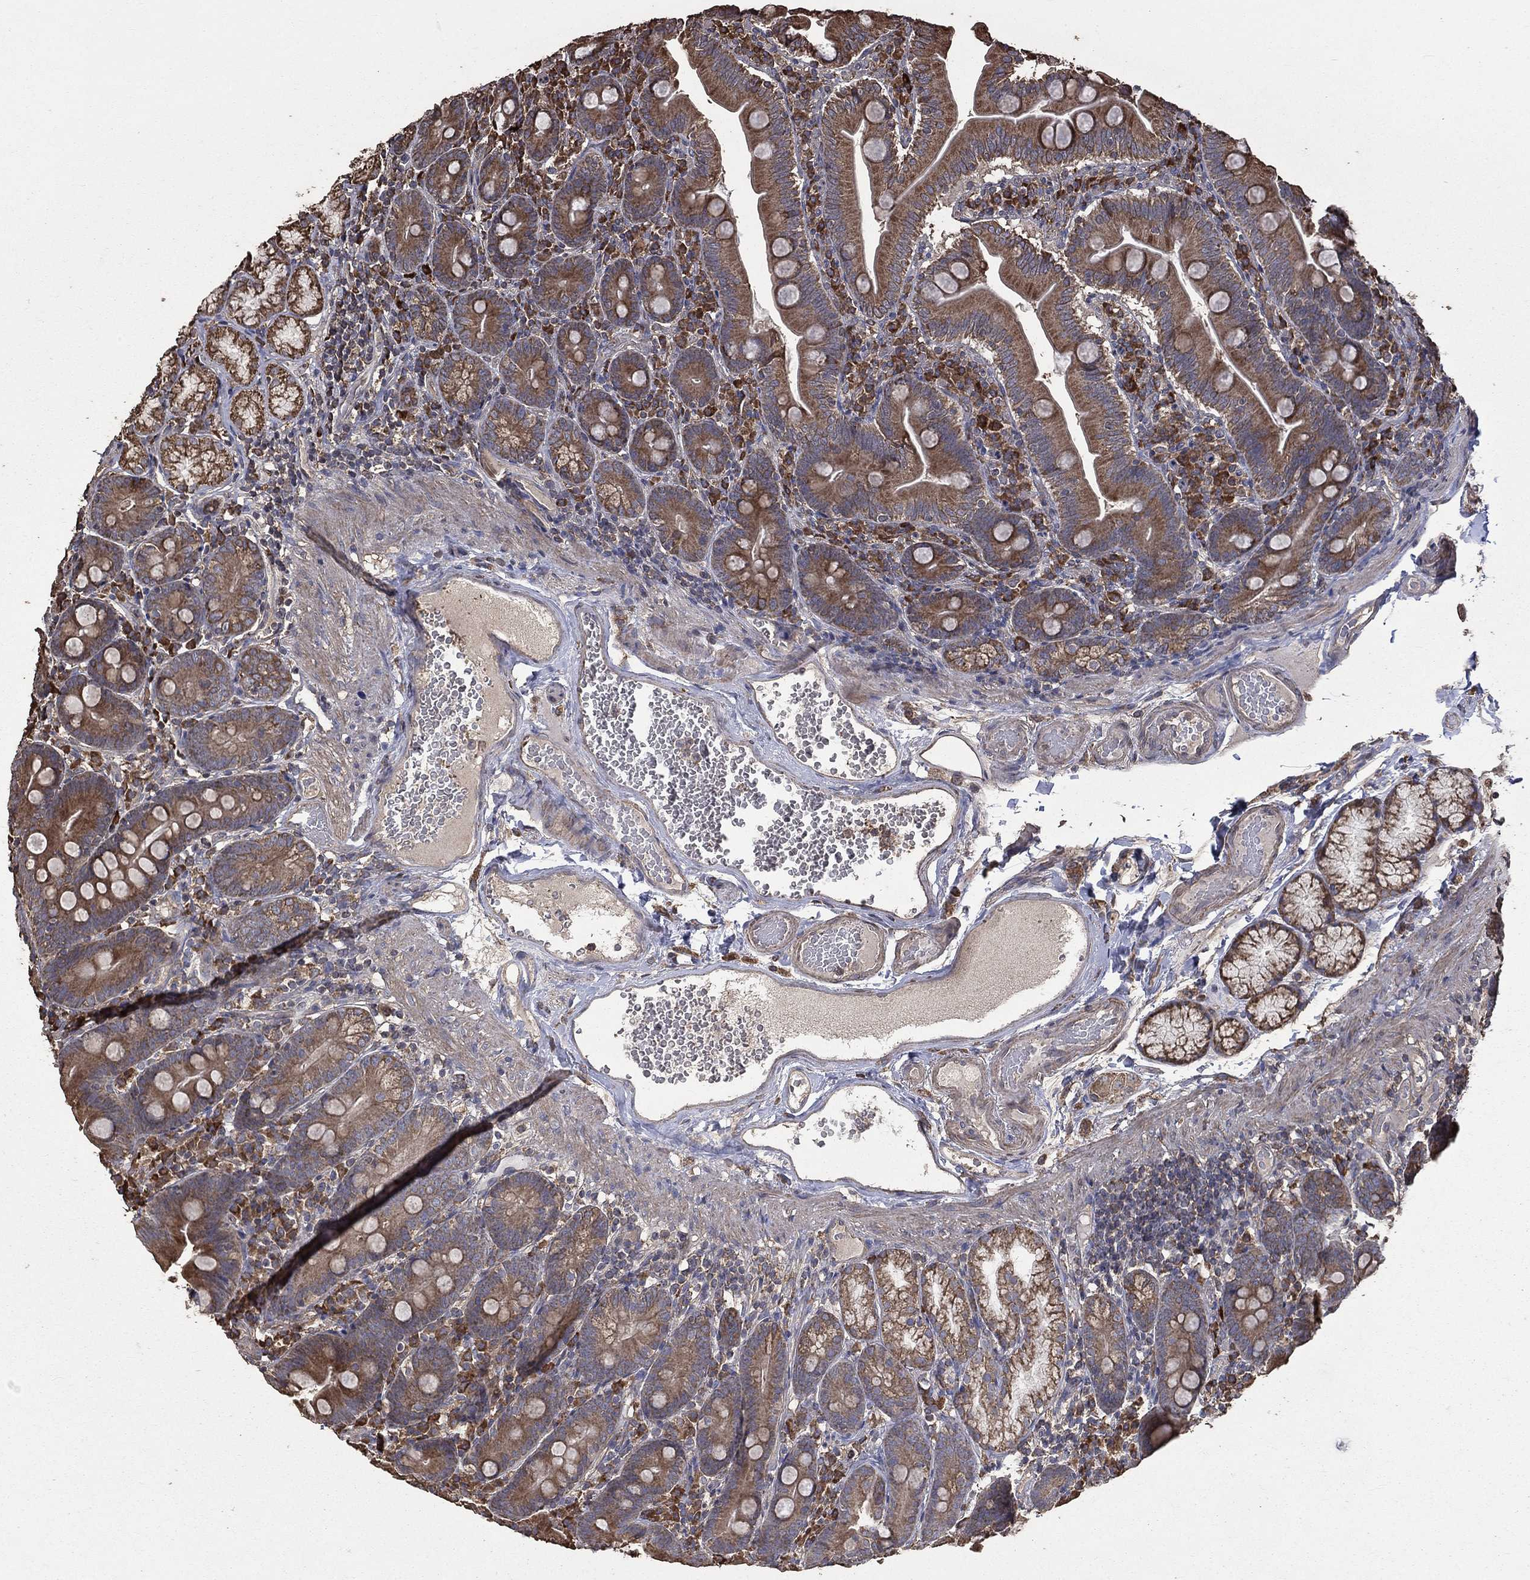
{"staining": {"intensity": "strong", "quantity": ">75%", "location": "cytoplasmic/membranous"}, "tissue": "duodenum", "cell_type": "Glandular cells", "image_type": "normal", "snomed": [{"axis": "morphology", "description": "Normal tissue, NOS"}, {"axis": "topography", "description": "Duodenum"}], "caption": "This histopathology image demonstrates unremarkable duodenum stained with IHC to label a protein in brown. The cytoplasmic/membranous of glandular cells show strong positivity for the protein. Nuclei are counter-stained blue.", "gene": "METTL27", "patient": {"sex": "female", "age": 67}}